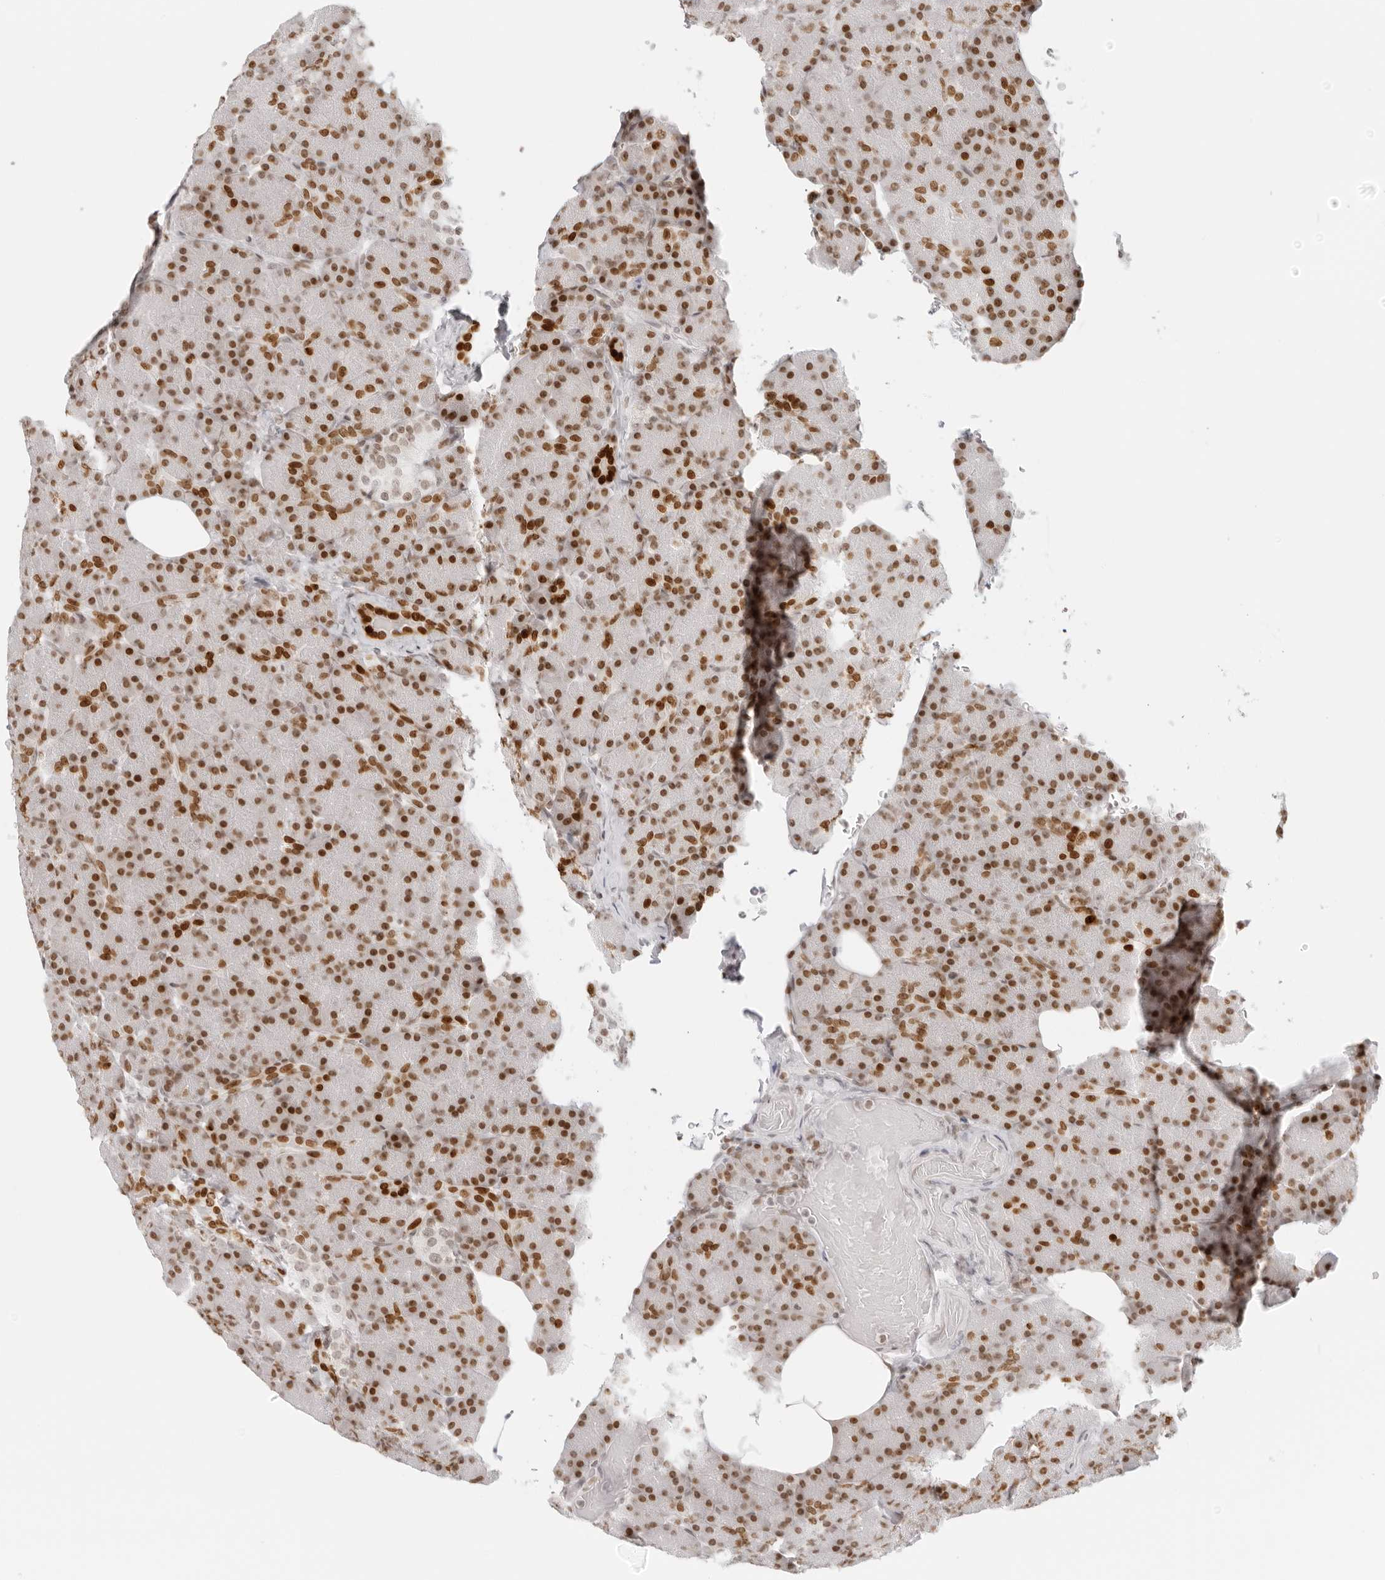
{"staining": {"intensity": "moderate", "quantity": ">75%", "location": "nuclear"}, "tissue": "pancreas", "cell_type": "Exocrine glandular cells", "image_type": "normal", "snomed": [{"axis": "morphology", "description": "Normal tissue, NOS"}, {"axis": "topography", "description": "Pancreas"}], "caption": "The image shows staining of benign pancreas, revealing moderate nuclear protein expression (brown color) within exocrine glandular cells. The staining is performed using DAB brown chromogen to label protein expression. The nuclei are counter-stained blue using hematoxylin.", "gene": "RCC1", "patient": {"sex": "female", "age": 43}}